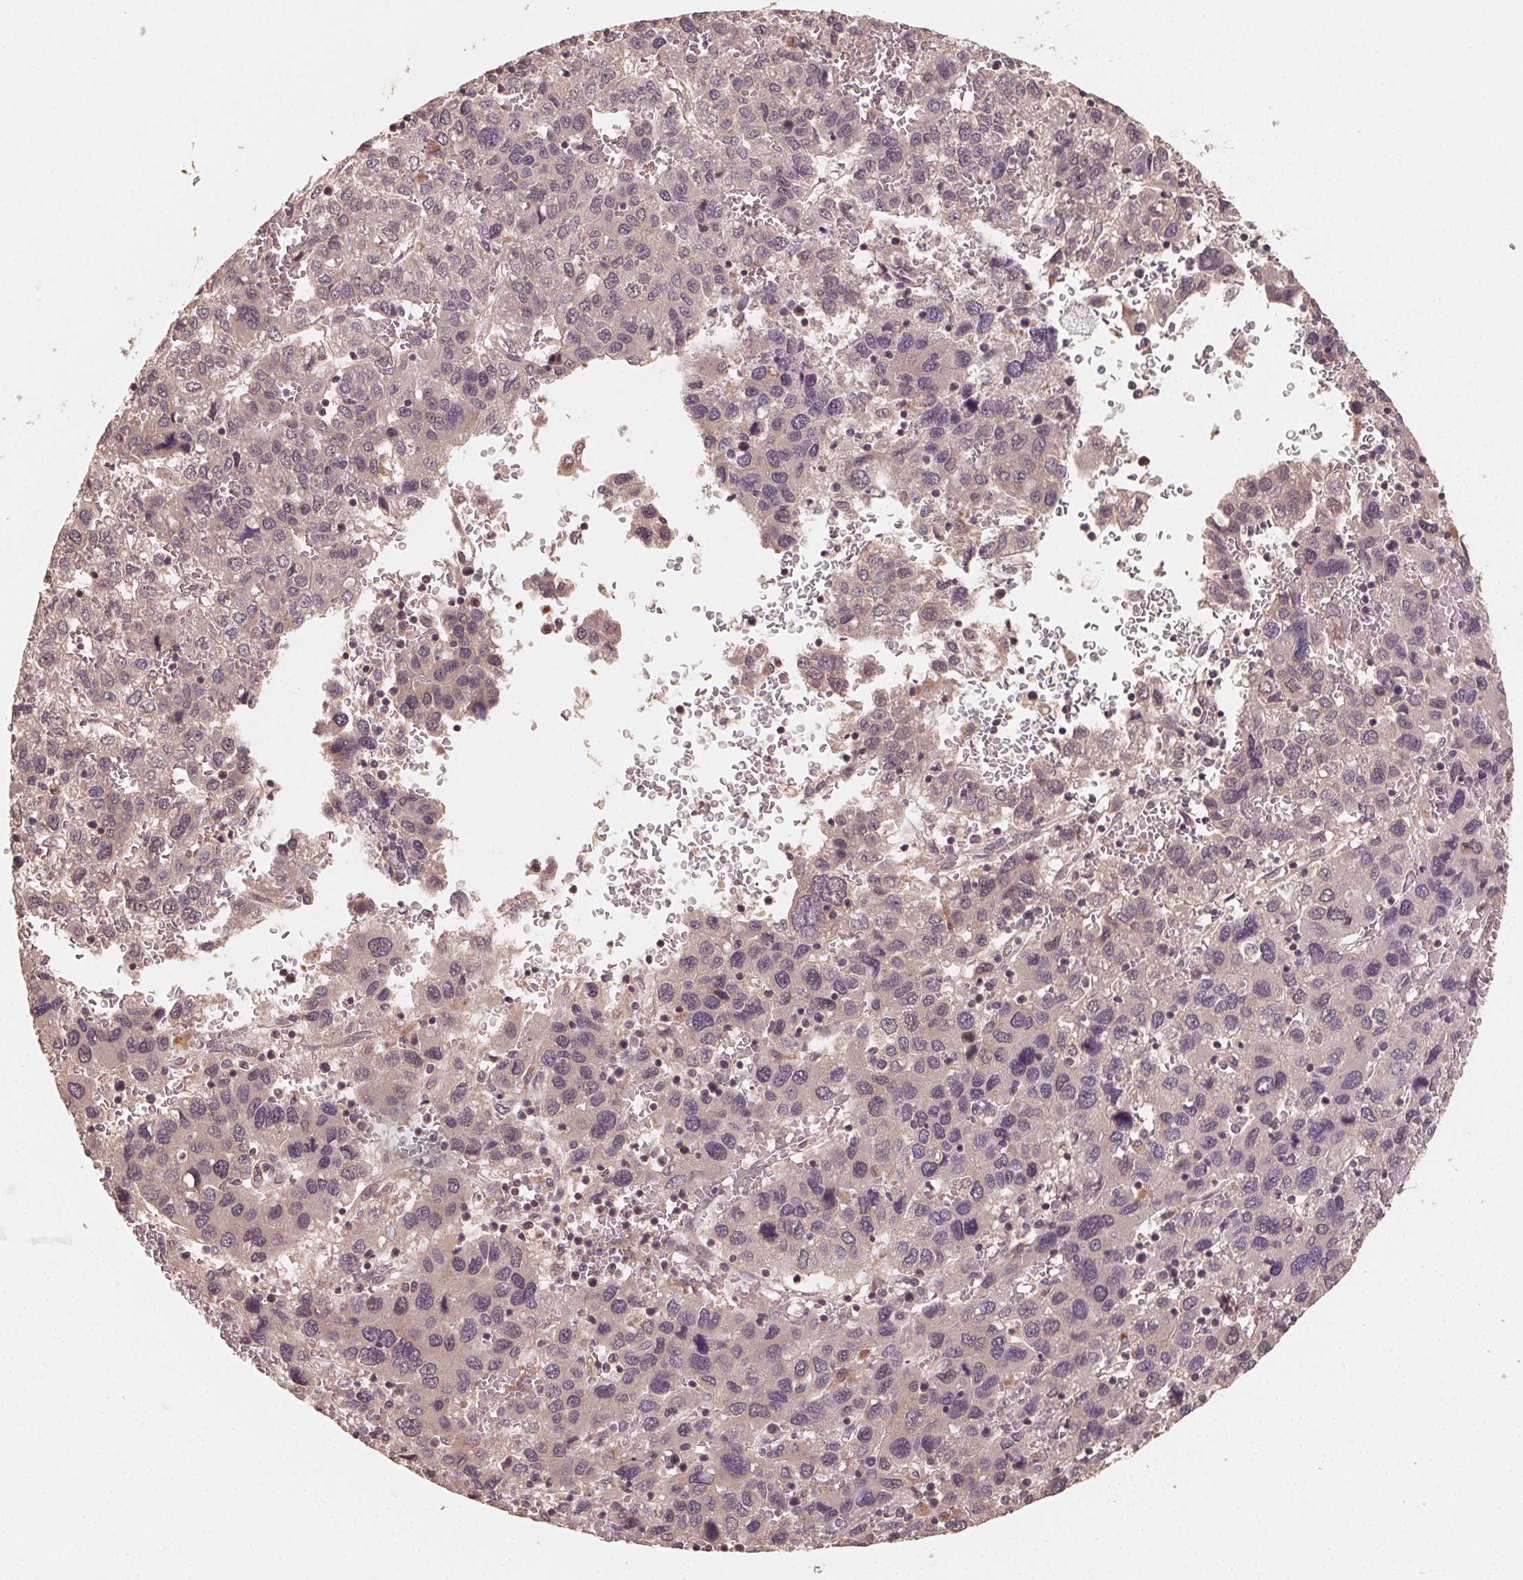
{"staining": {"intensity": "weak", "quantity": "<25%", "location": "cytoplasmic/membranous"}, "tissue": "liver cancer", "cell_type": "Tumor cells", "image_type": "cancer", "snomed": [{"axis": "morphology", "description": "Carcinoma, Hepatocellular, NOS"}, {"axis": "topography", "description": "Liver"}], "caption": "Protein analysis of hepatocellular carcinoma (liver) demonstrates no significant positivity in tumor cells.", "gene": "WBP2", "patient": {"sex": "male", "age": 69}}